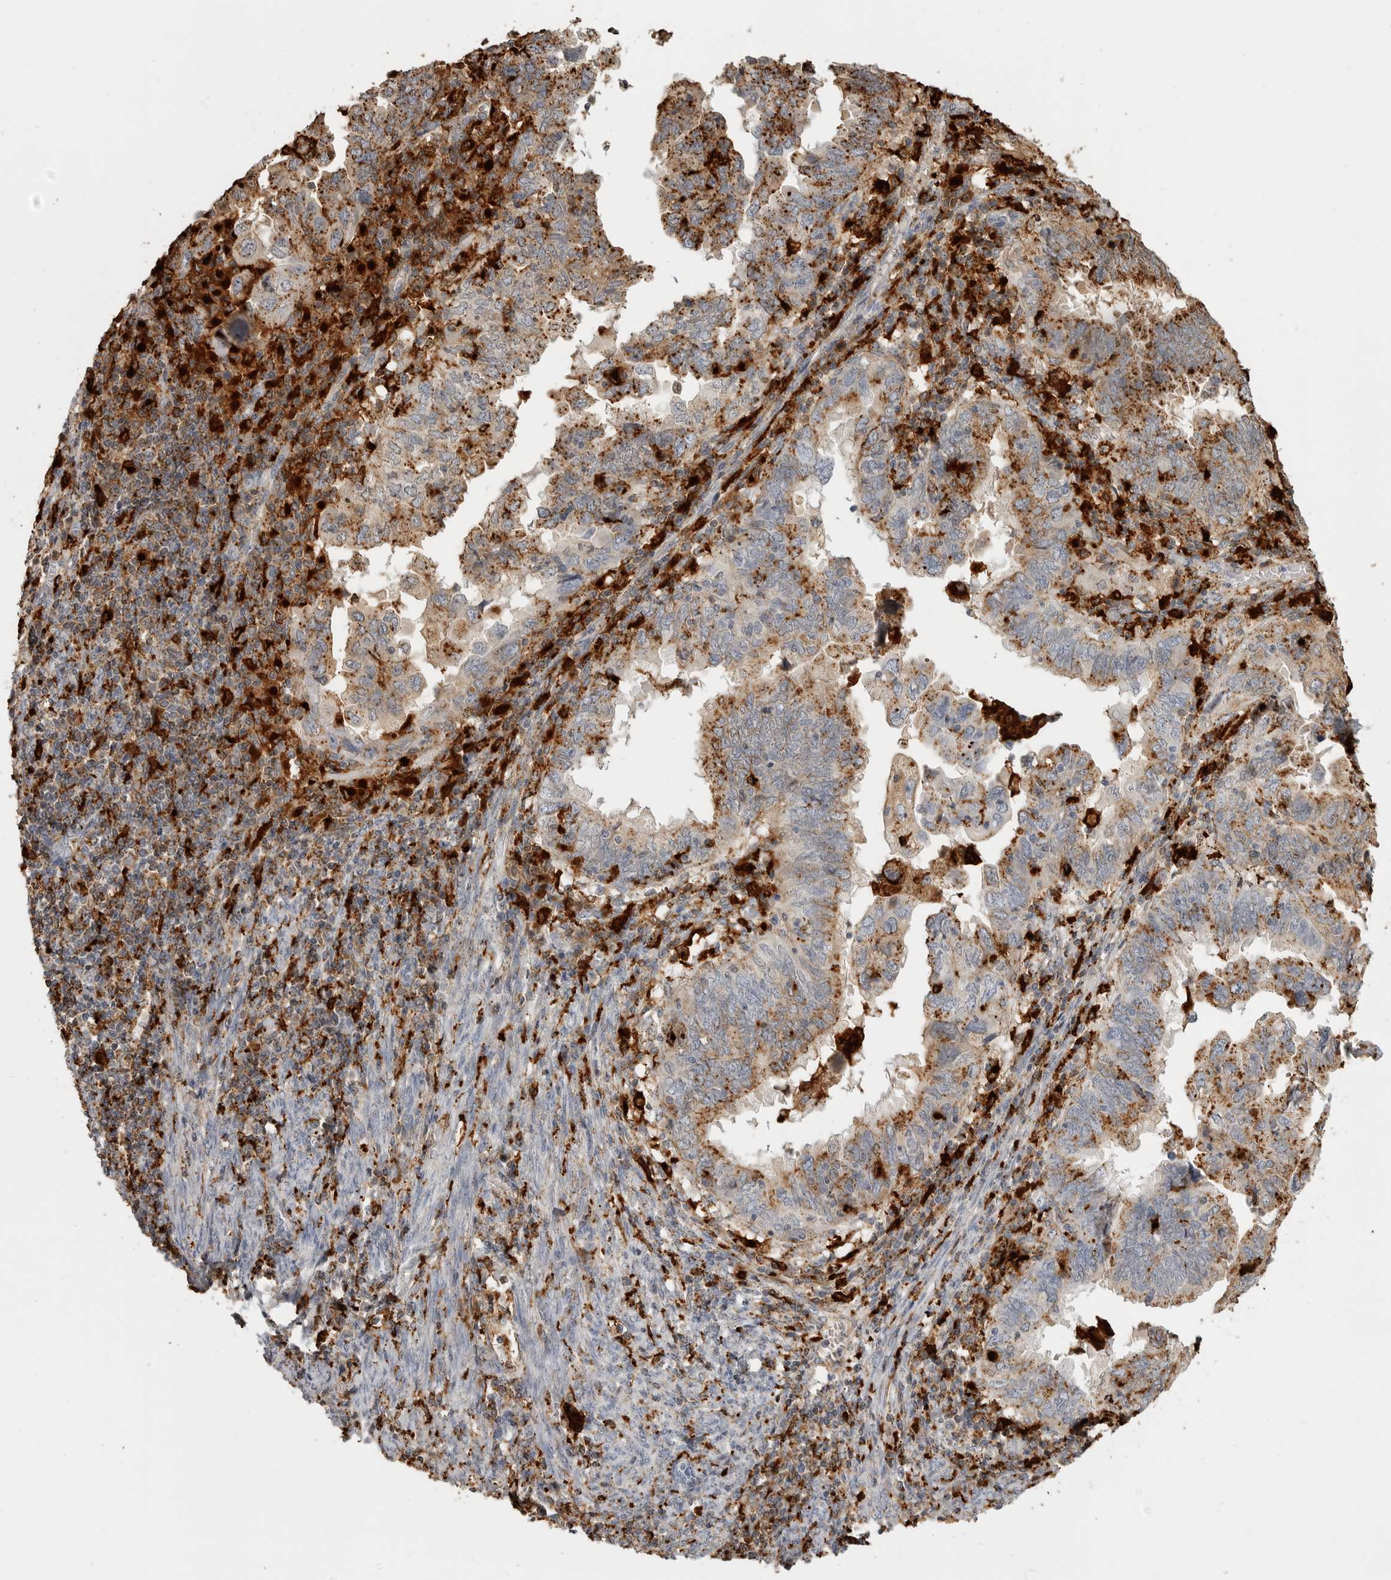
{"staining": {"intensity": "strong", "quantity": "25%-75%", "location": "cytoplasmic/membranous"}, "tissue": "endometrial cancer", "cell_type": "Tumor cells", "image_type": "cancer", "snomed": [{"axis": "morphology", "description": "Adenocarcinoma, NOS"}, {"axis": "topography", "description": "Uterus"}], "caption": "This image demonstrates immunohistochemistry staining of human endometrial cancer, with high strong cytoplasmic/membranous staining in approximately 25%-75% of tumor cells.", "gene": "IFI30", "patient": {"sex": "female", "age": 77}}